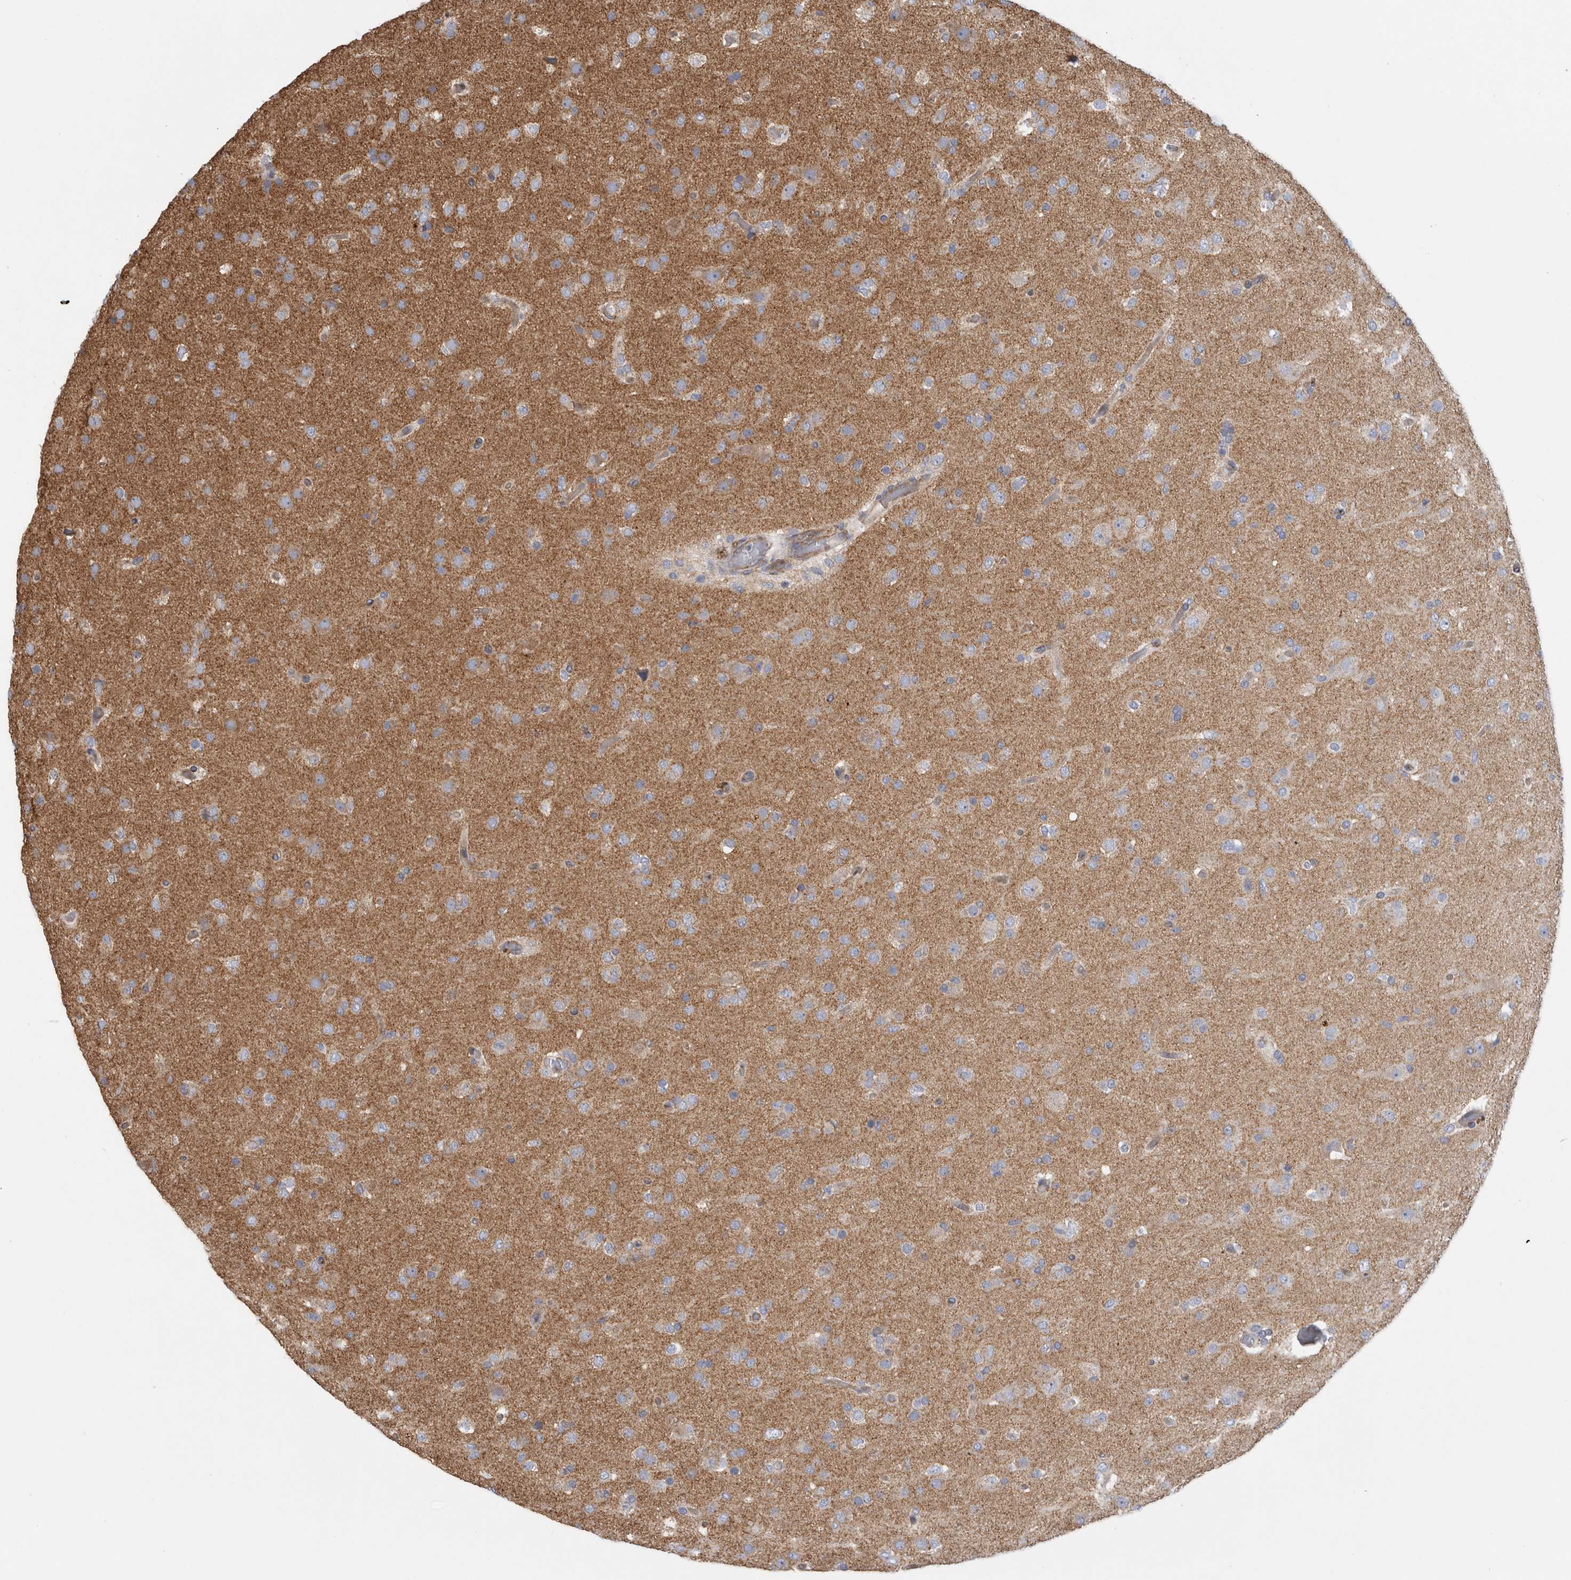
{"staining": {"intensity": "moderate", "quantity": "<25%", "location": "cytoplasmic/membranous"}, "tissue": "glioma", "cell_type": "Tumor cells", "image_type": "cancer", "snomed": [{"axis": "morphology", "description": "Glioma, malignant, Low grade"}, {"axis": "topography", "description": "Brain"}], "caption": "Moderate cytoplasmic/membranous expression for a protein is seen in approximately <25% of tumor cells of malignant low-grade glioma using immunohistochemistry.", "gene": "ATXN3", "patient": {"sex": "male", "age": 65}}